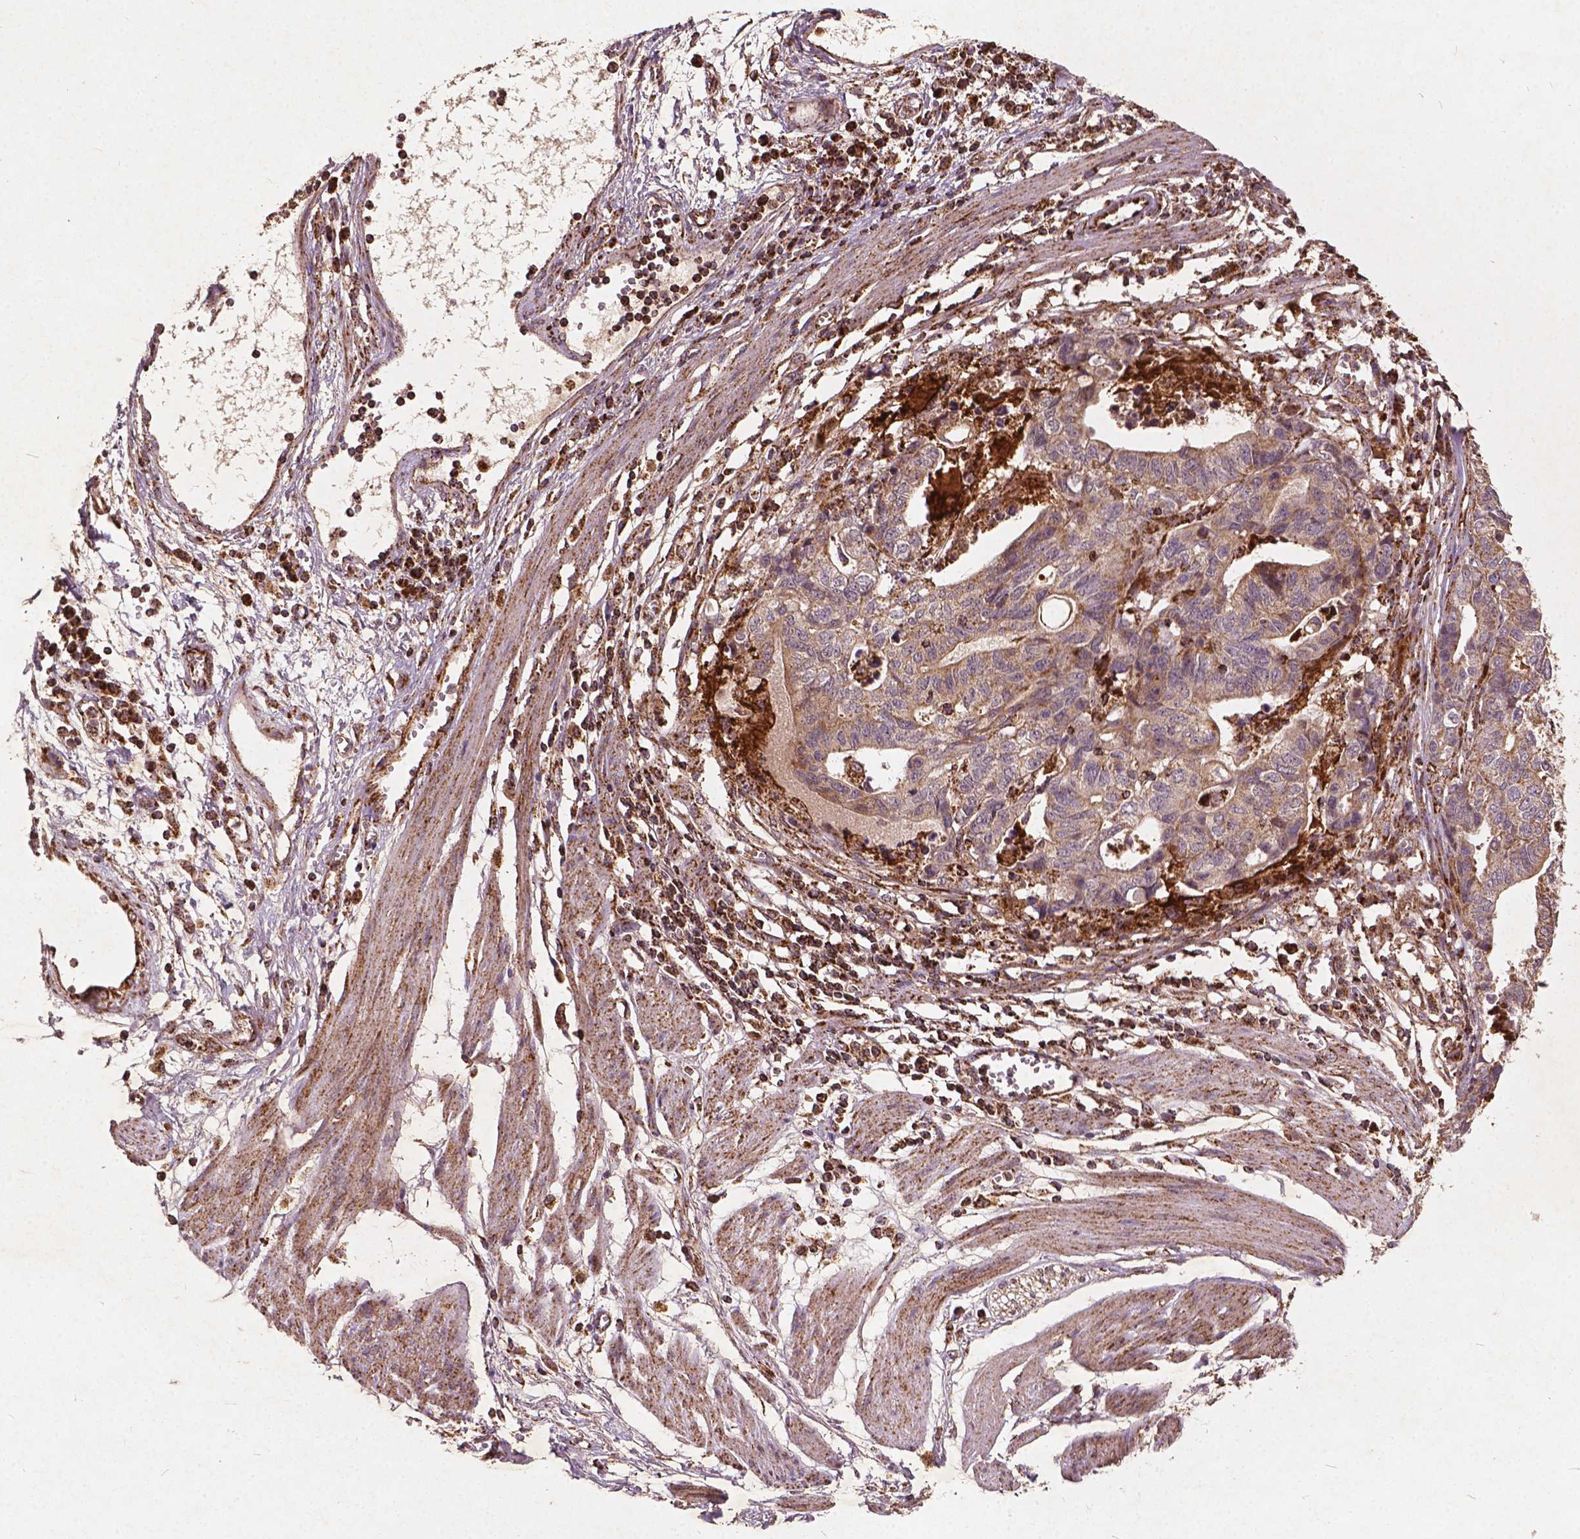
{"staining": {"intensity": "weak", "quantity": "25%-75%", "location": "cytoplasmic/membranous"}, "tissue": "stomach cancer", "cell_type": "Tumor cells", "image_type": "cancer", "snomed": [{"axis": "morphology", "description": "Adenocarcinoma, NOS"}, {"axis": "topography", "description": "Stomach, upper"}], "caption": "Stomach cancer stained with DAB (3,3'-diaminobenzidine) immunohistochemistry (IHC) demonstrates low levels of weak cytoplasmic/membranous expression in about 25%-75% of tumor cells. The staining was performed using DAB, with brown indicating positive protein expression. Nuclei are stained blue with hematoxylin.", "gene": "UBXN2A", "patient": {"sex": "female", "age": 67}}